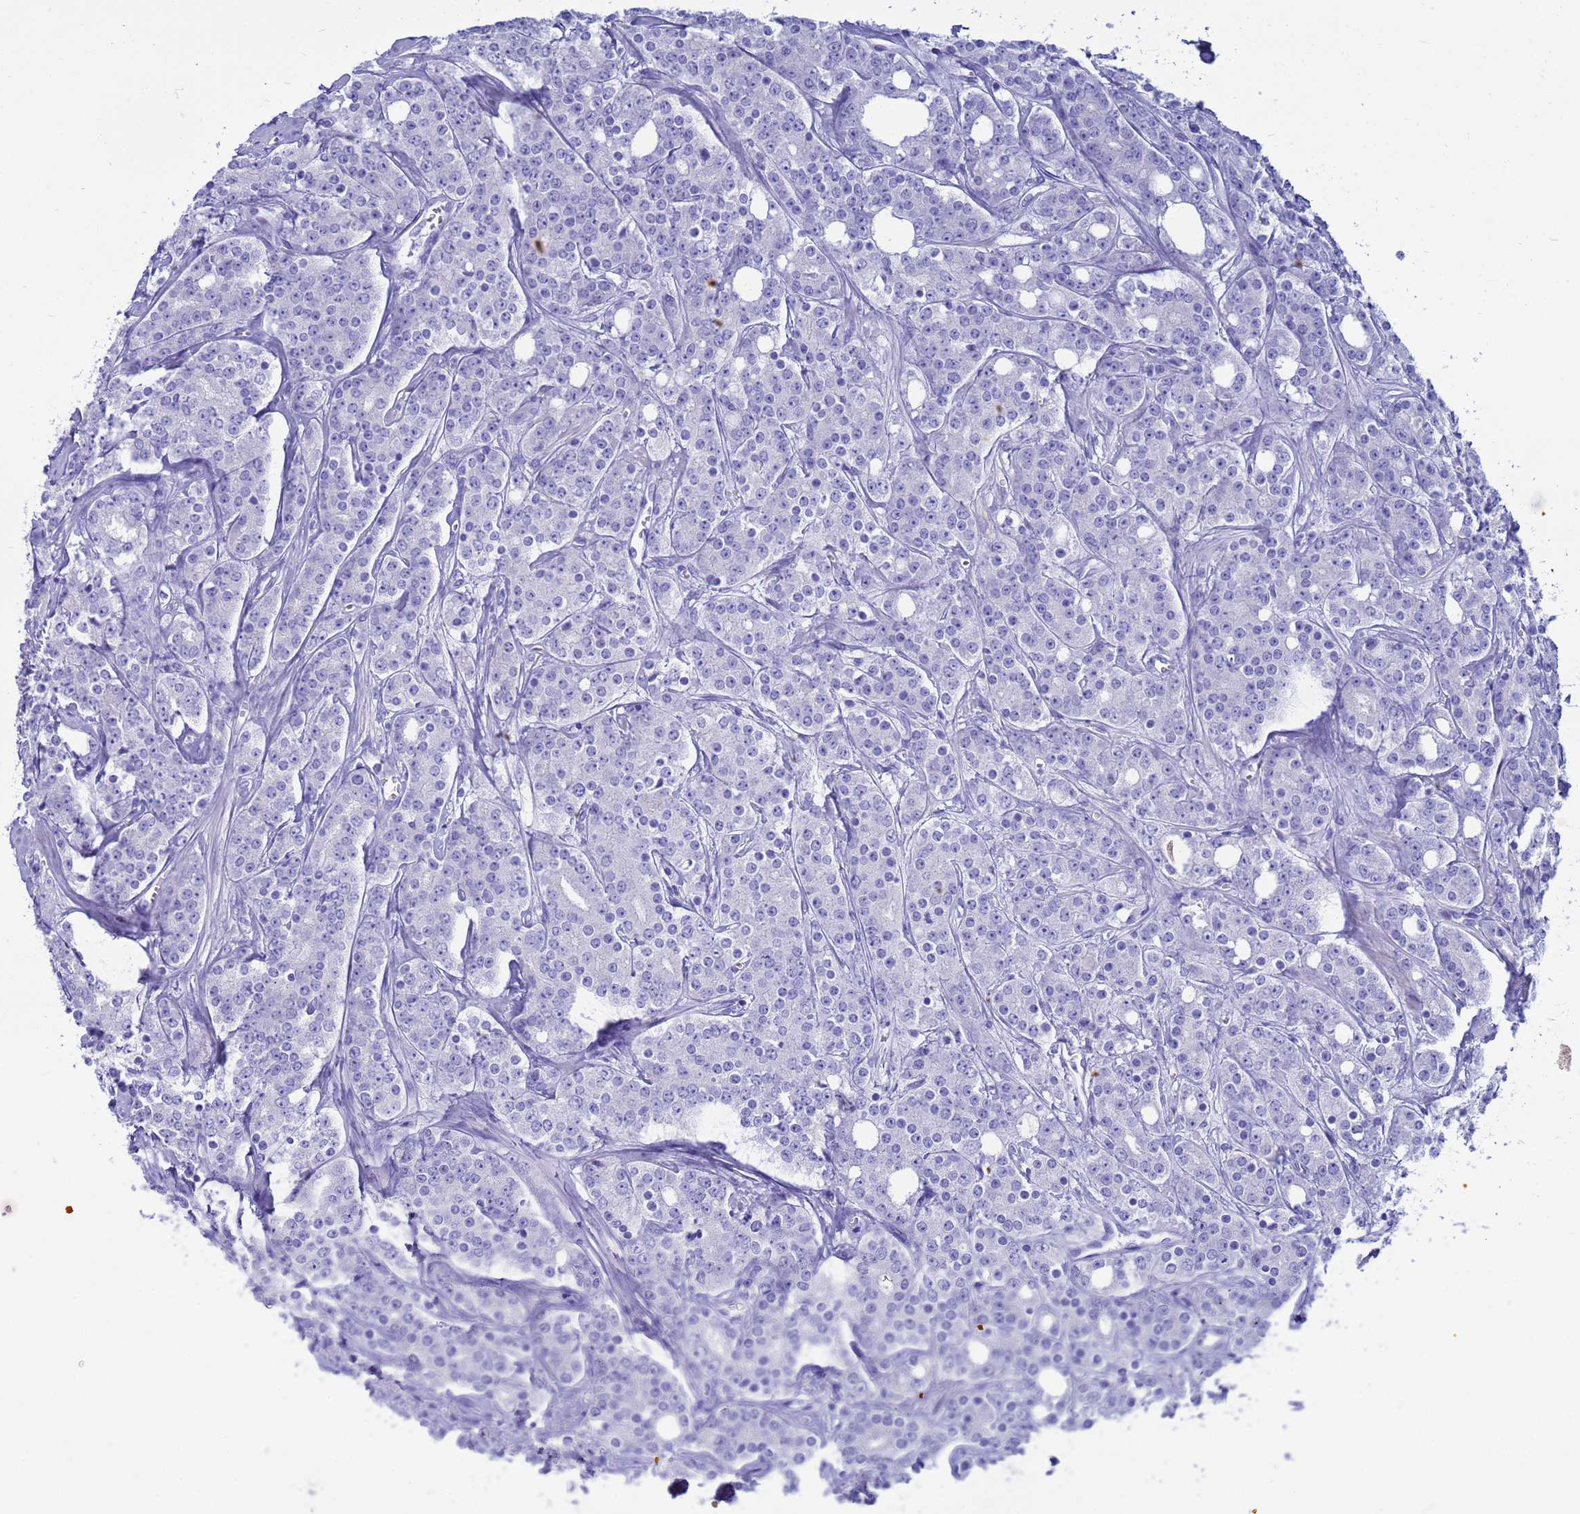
{"staining": {"intensity": "negative", "quantity": "none", "location": "none"}, "tissue": "prostate cancer", "cell_type": "Tumor cells", "image_type": "cancer", "snomed": [{"axis": "morphology", "description": "Adenocarcinoma, High grade"}, {"axis": "topography", "description": "Prostate"}], "caption": "This micrograph is of prostate cancer stained with immunohistochemistry to label a protein in brown with the nuclei are counter-stained blue. There is no positivity in tumor cells.", "gene": "SYCN", "patient": {"sex": "male", "age": 62}}